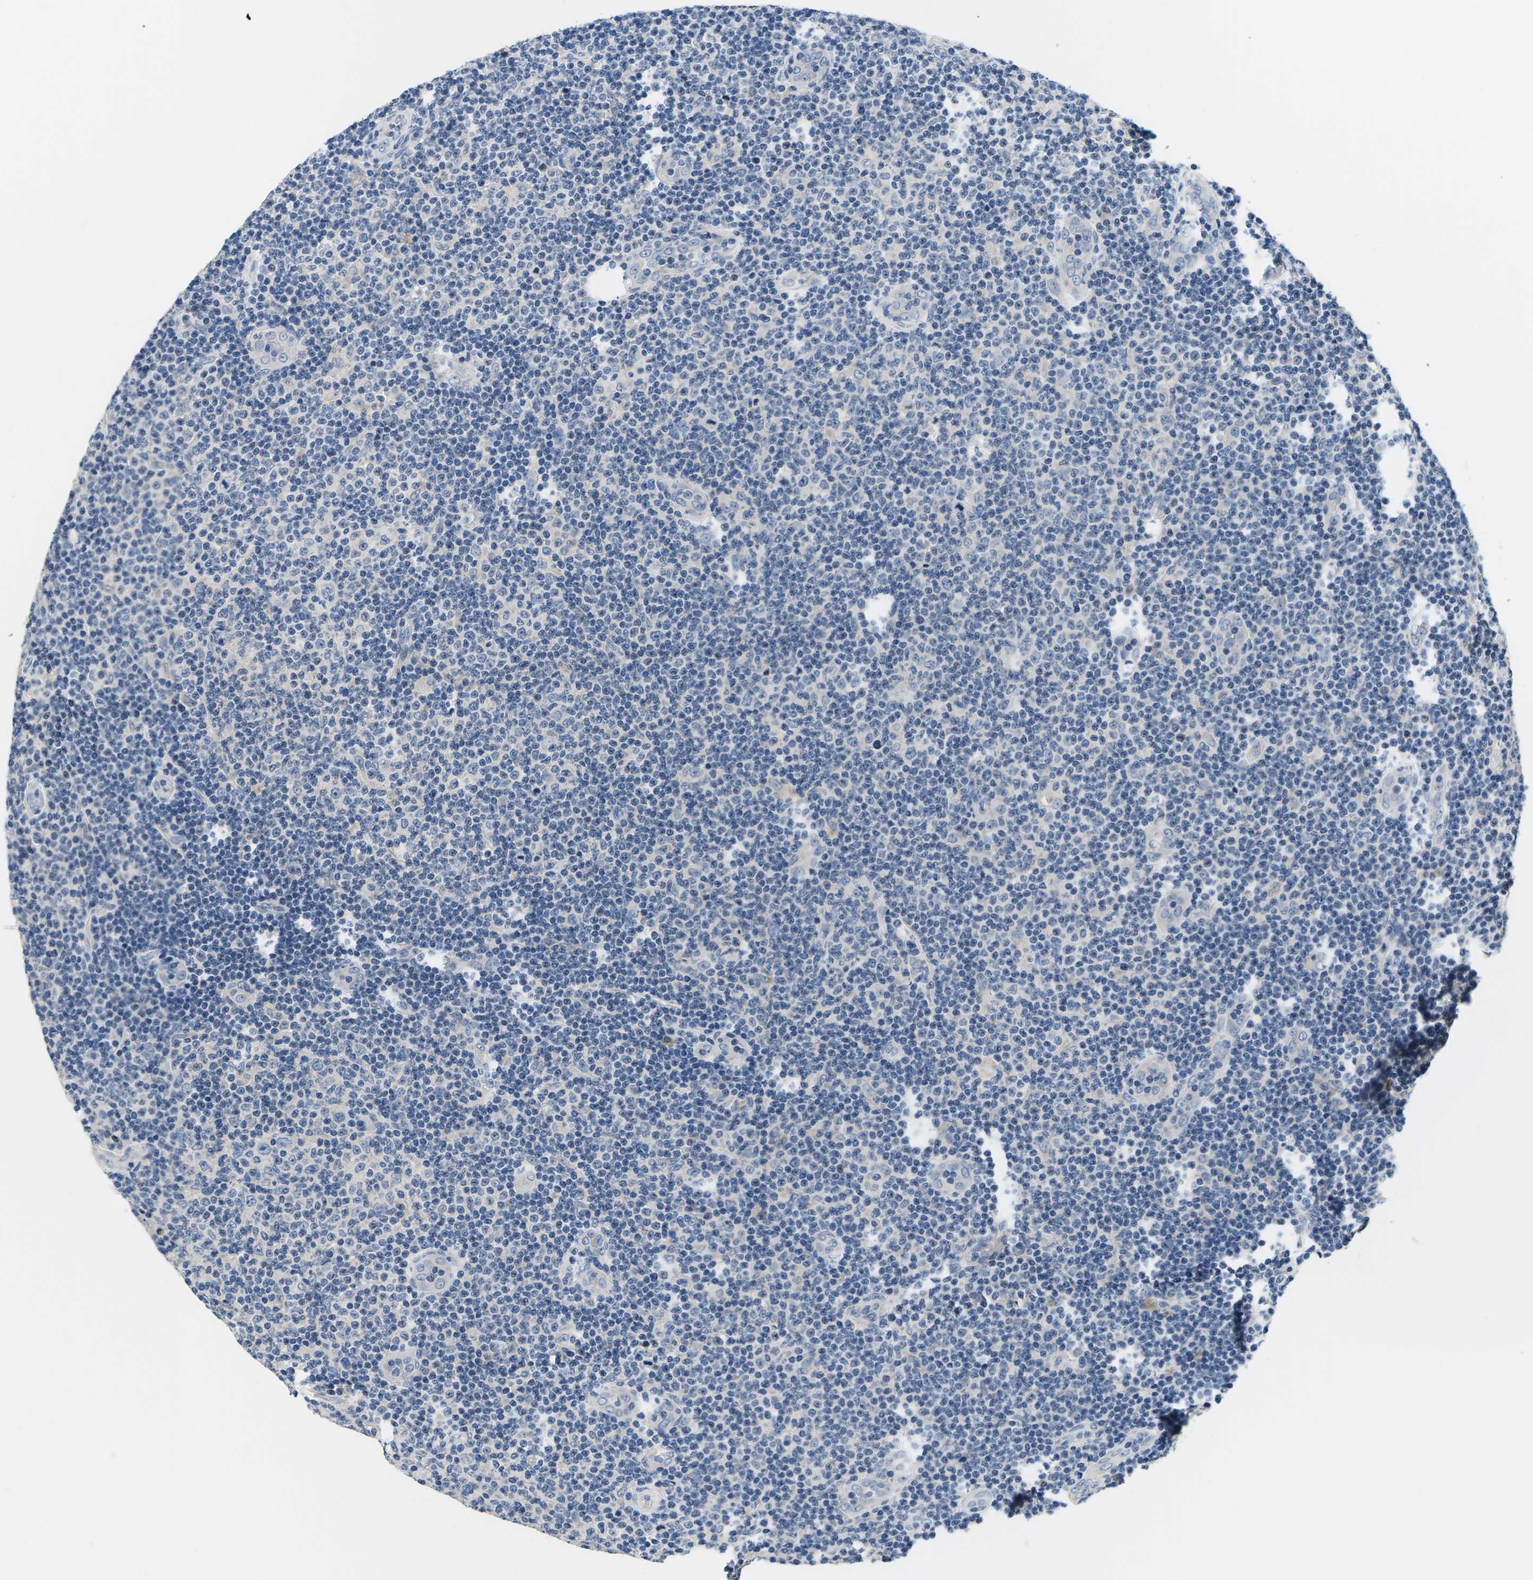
{"staining": {"intensity": "negative", "quantity": "none", "location": "none"}, "tissue": "lymphoma", "cell_type": "Tumor cells", "image_type": "cancer", "snomed": [{"axis": "morphology", "description": "Malignant lymphoma, non-Hodgkin's type, Low grade"}, {"axis": "topography", "description": "Lymph node"}], "caption": "Immunohistochemistry (IHC) photomicrograph of human lymphoma stained for a protein (brown), which displays no positivity in tumor cells.", "gene": "ERGIC3", "patient": {"sex": "male", "age": 83}}